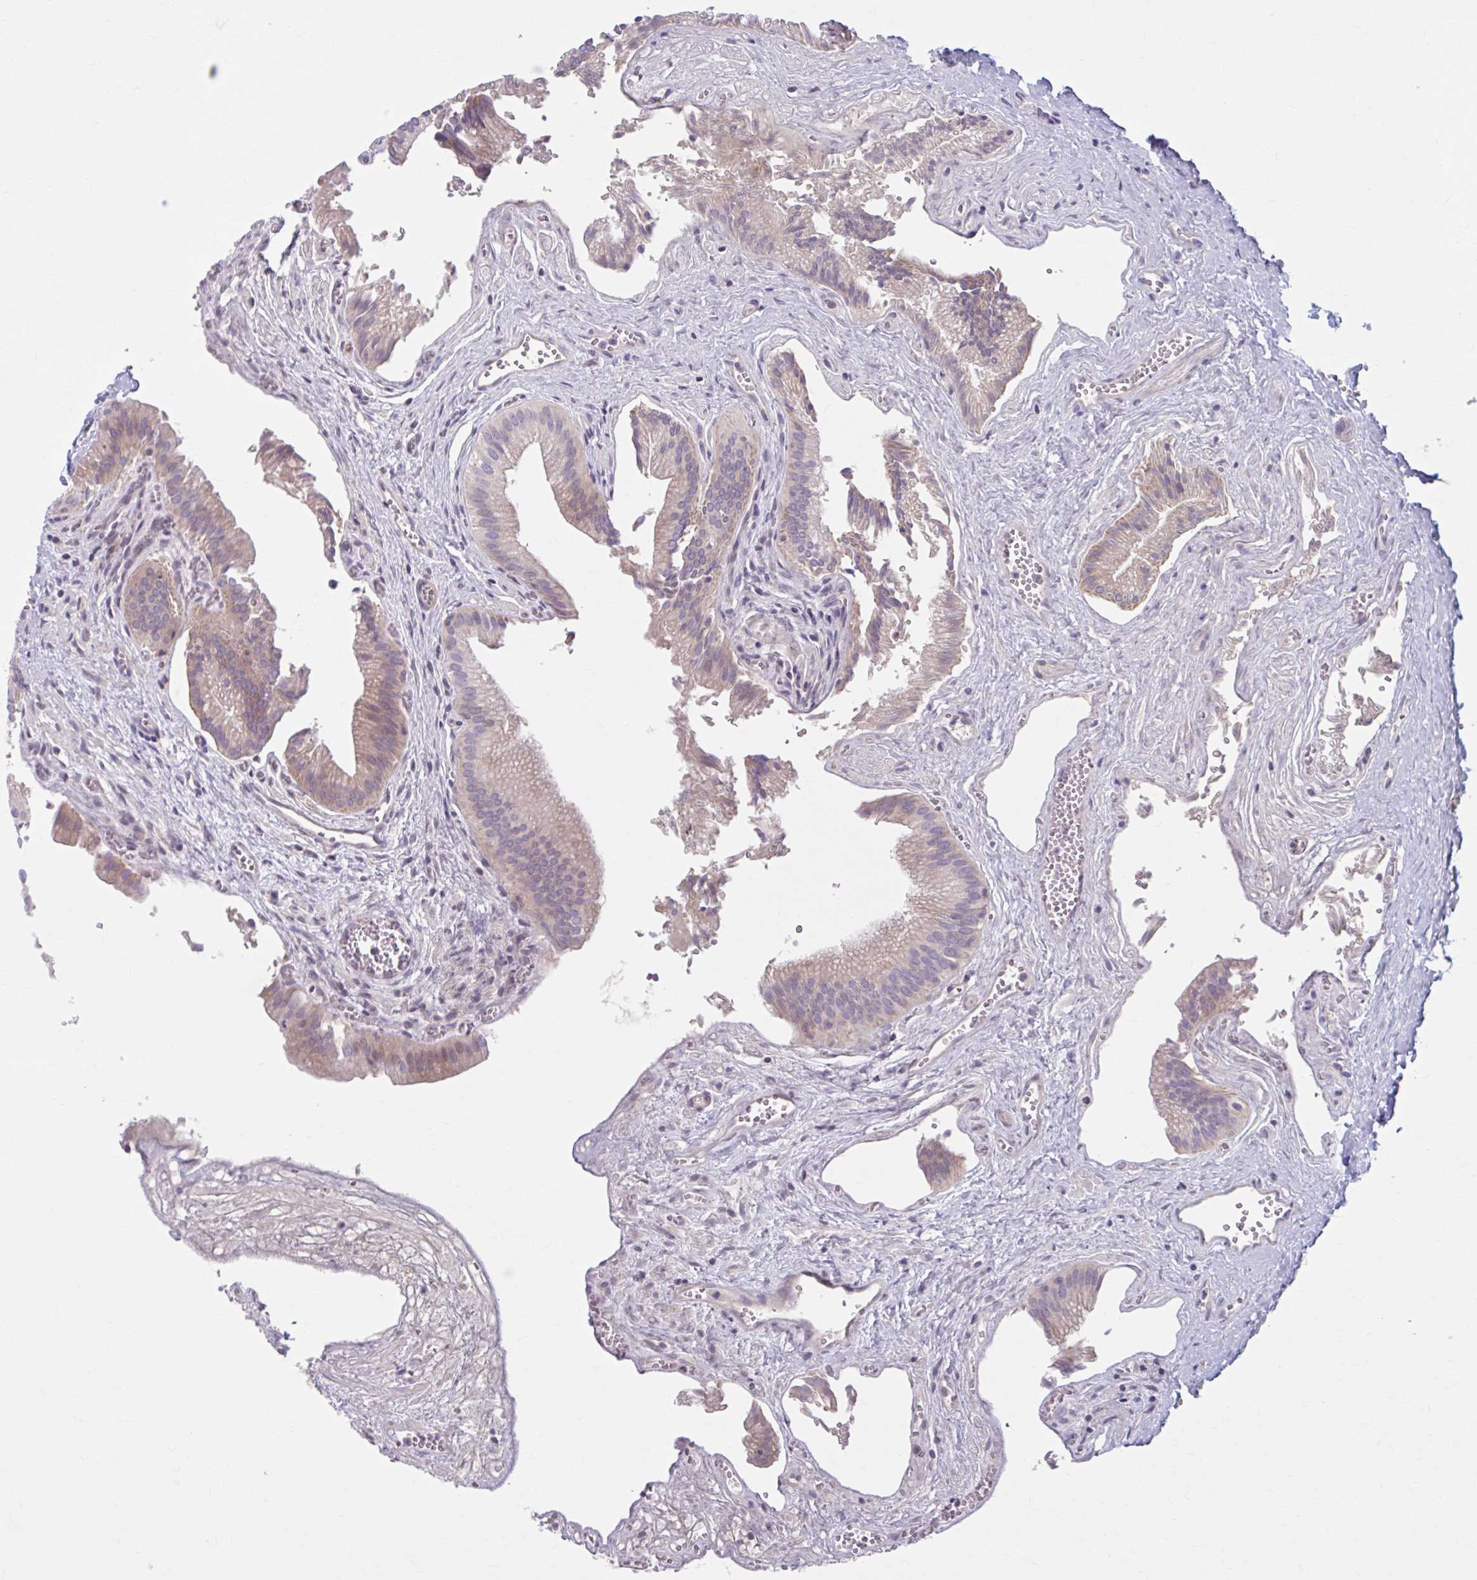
{"staining": {"intensity": "moderate", "quantity": "25%-75%", "location": "cytoplasmic/membranous,nuclear"}, "tissue": "gallbladder", "cell_type": "Glandular cells", "image_type": "normal", "snomed": [{"axis": "morphology", "description": "Normal tissue, NOS"}, {"axis": "topography", "description": "Gallbladder"}], "caption": "An image of human gallbladder stained for a protein shows moderate cytoplasmic/membranous,nuclear brown staining in glandular cells. The staining is performed using DAB (3,3'-diaminobenzidine) brown chromogen to label protein expression. The nuclei are counter-stained blue using hematoxylin.", "gene": "CHST3", "patient": {"sex": "male", "age": 17}}